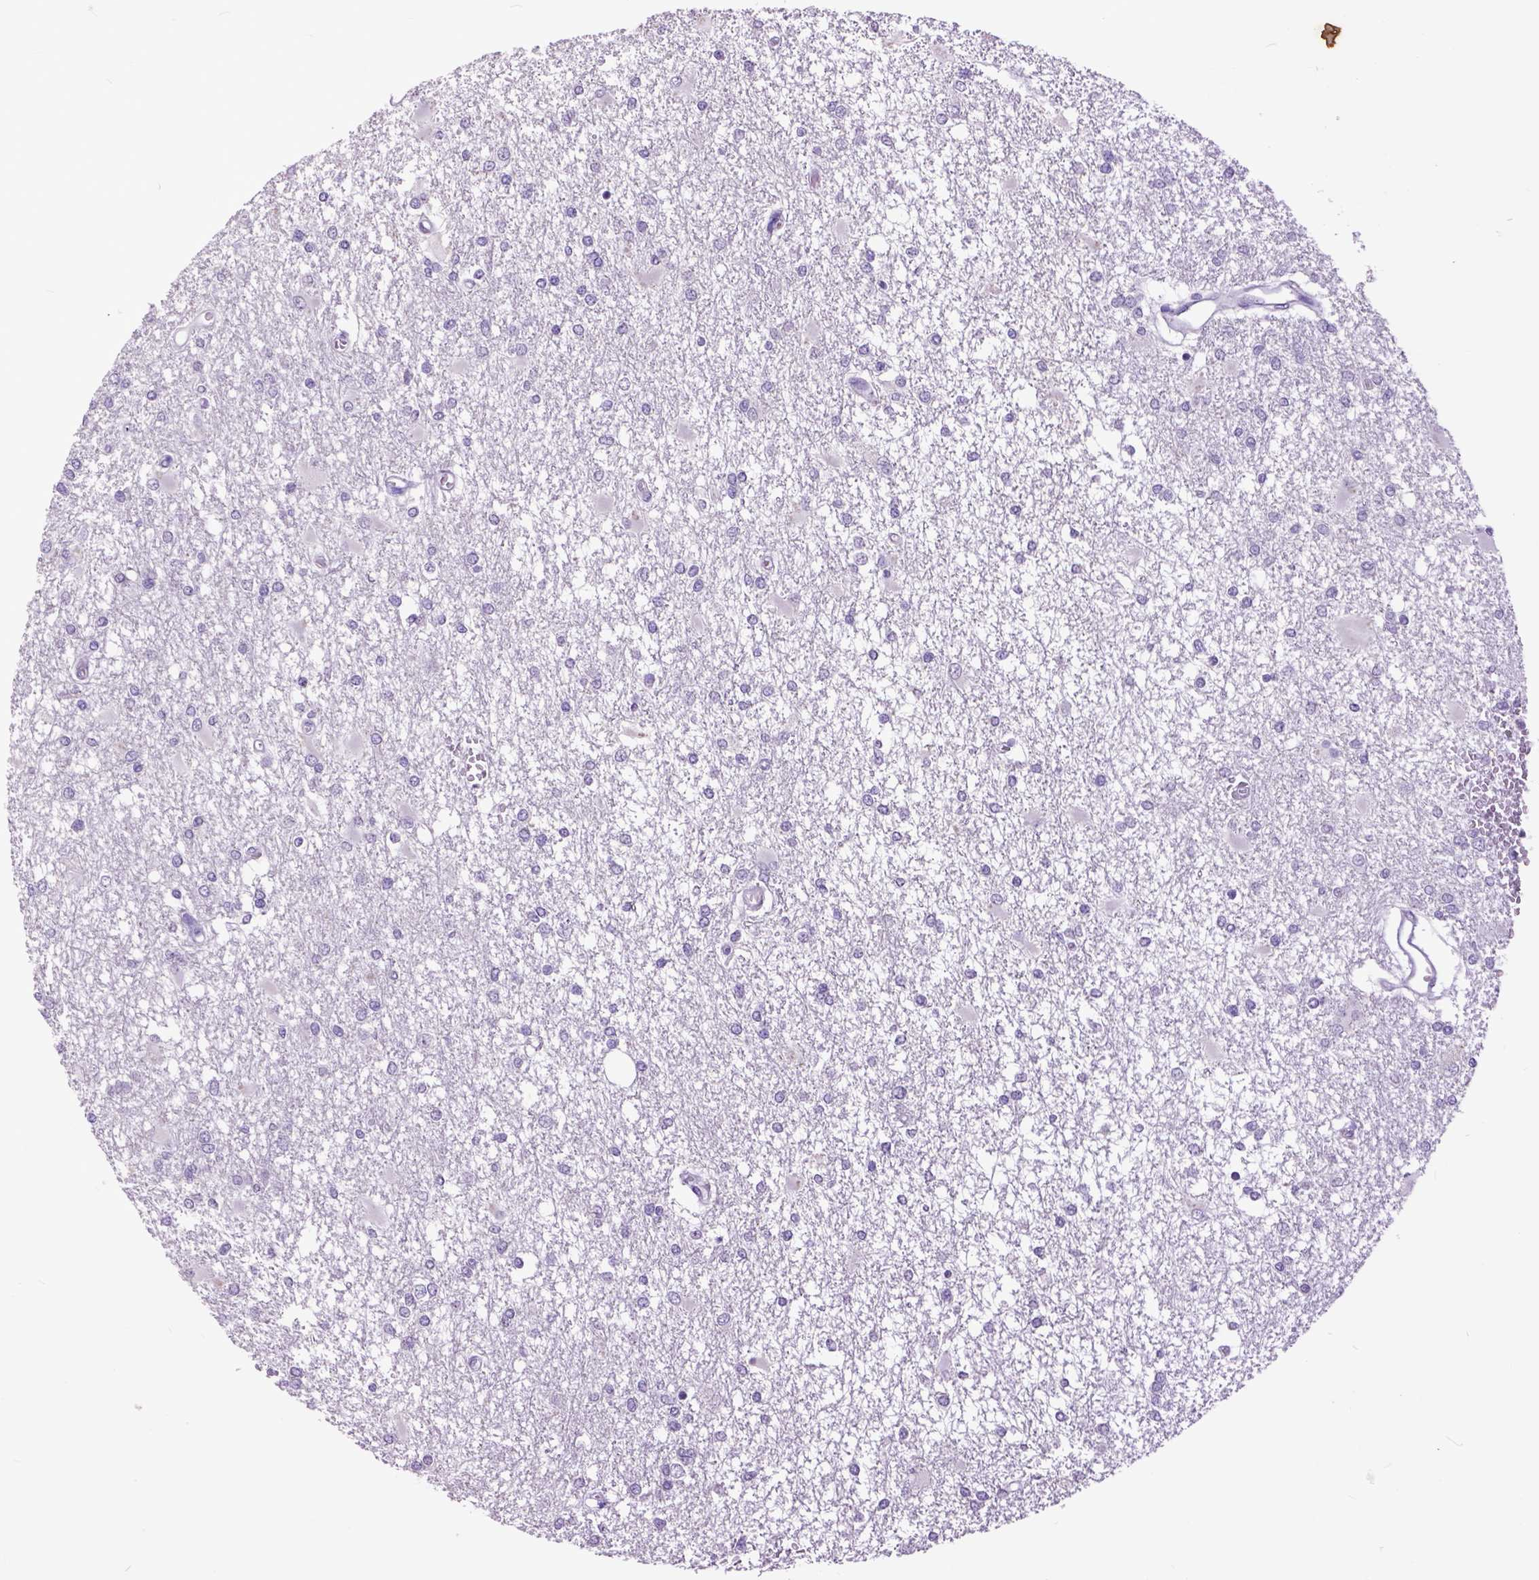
{"staining": {"intensity": "negative", "quantity": "none", "location": "none"}, "tissue": "glioma", "cell_type": "Tumor cells", "image_type": "cancer", "snomed": [{"axis": "morphology", "description": "Glioma, malignant, High grade"}, {"axis": "topography", "description": "Cerebral cortex"}], "caption": "High magnification brightfield microscopy of malignant high-grade glioma stained with DAB (brown) and counterstained with hematoxylin (blue): tumor cells show no significant positivity.", "gene": "RAB25", "patient": {"sex": "male", "age": 79}}